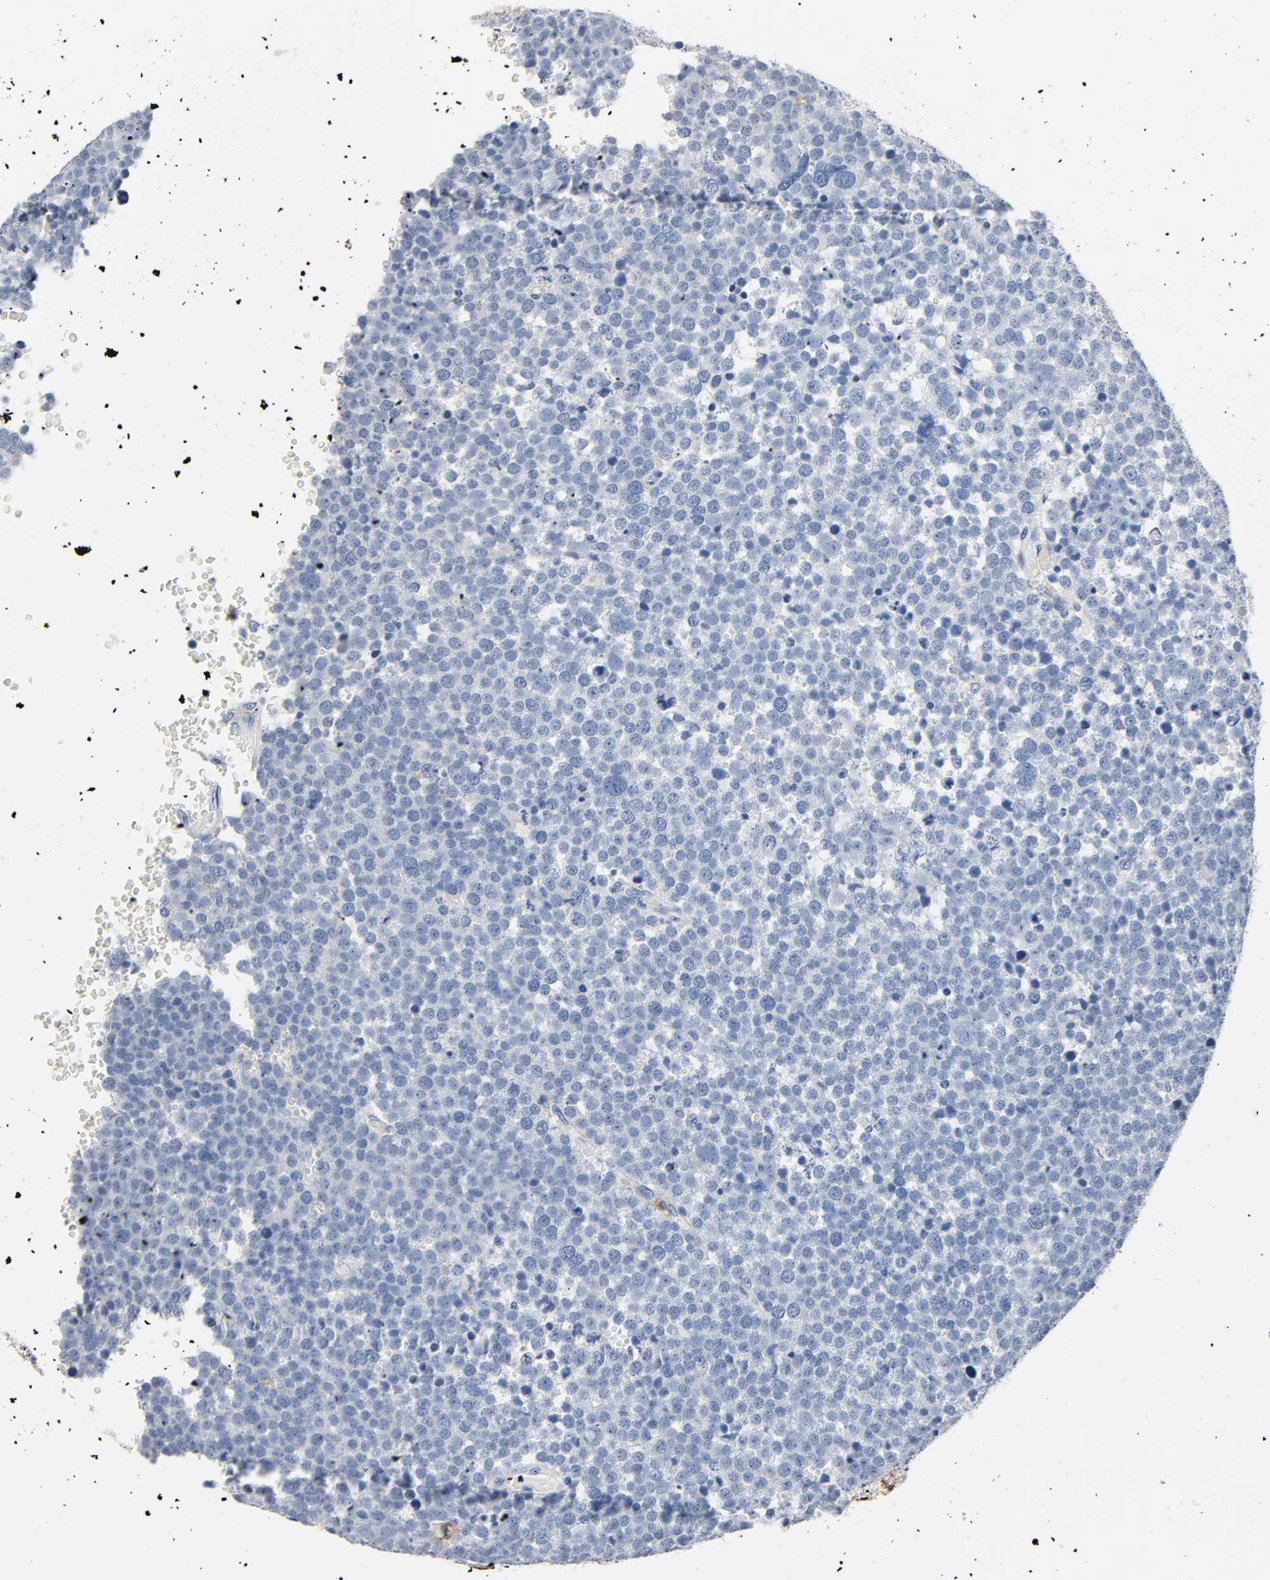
{"staining": {"intensity": "negative", "quantity": "none", "location": "none"}, "tissue": "testis cancer", "cell_type": "Tumor cells", "image_type": "cancer", "snomed": [{"axis": "morphology", "description": "Seminoma, NOS"}, {"axis": "topography", "description": "Testis"}], "caption": "High power microscopy micrograph of an immunohistochemistry (IHC) micrograph of testis cancer (seminoma), revealing no significant expression in tumor cells.", "gene": "ANPEP", "patient": {"sex": "male", "age": 71}}